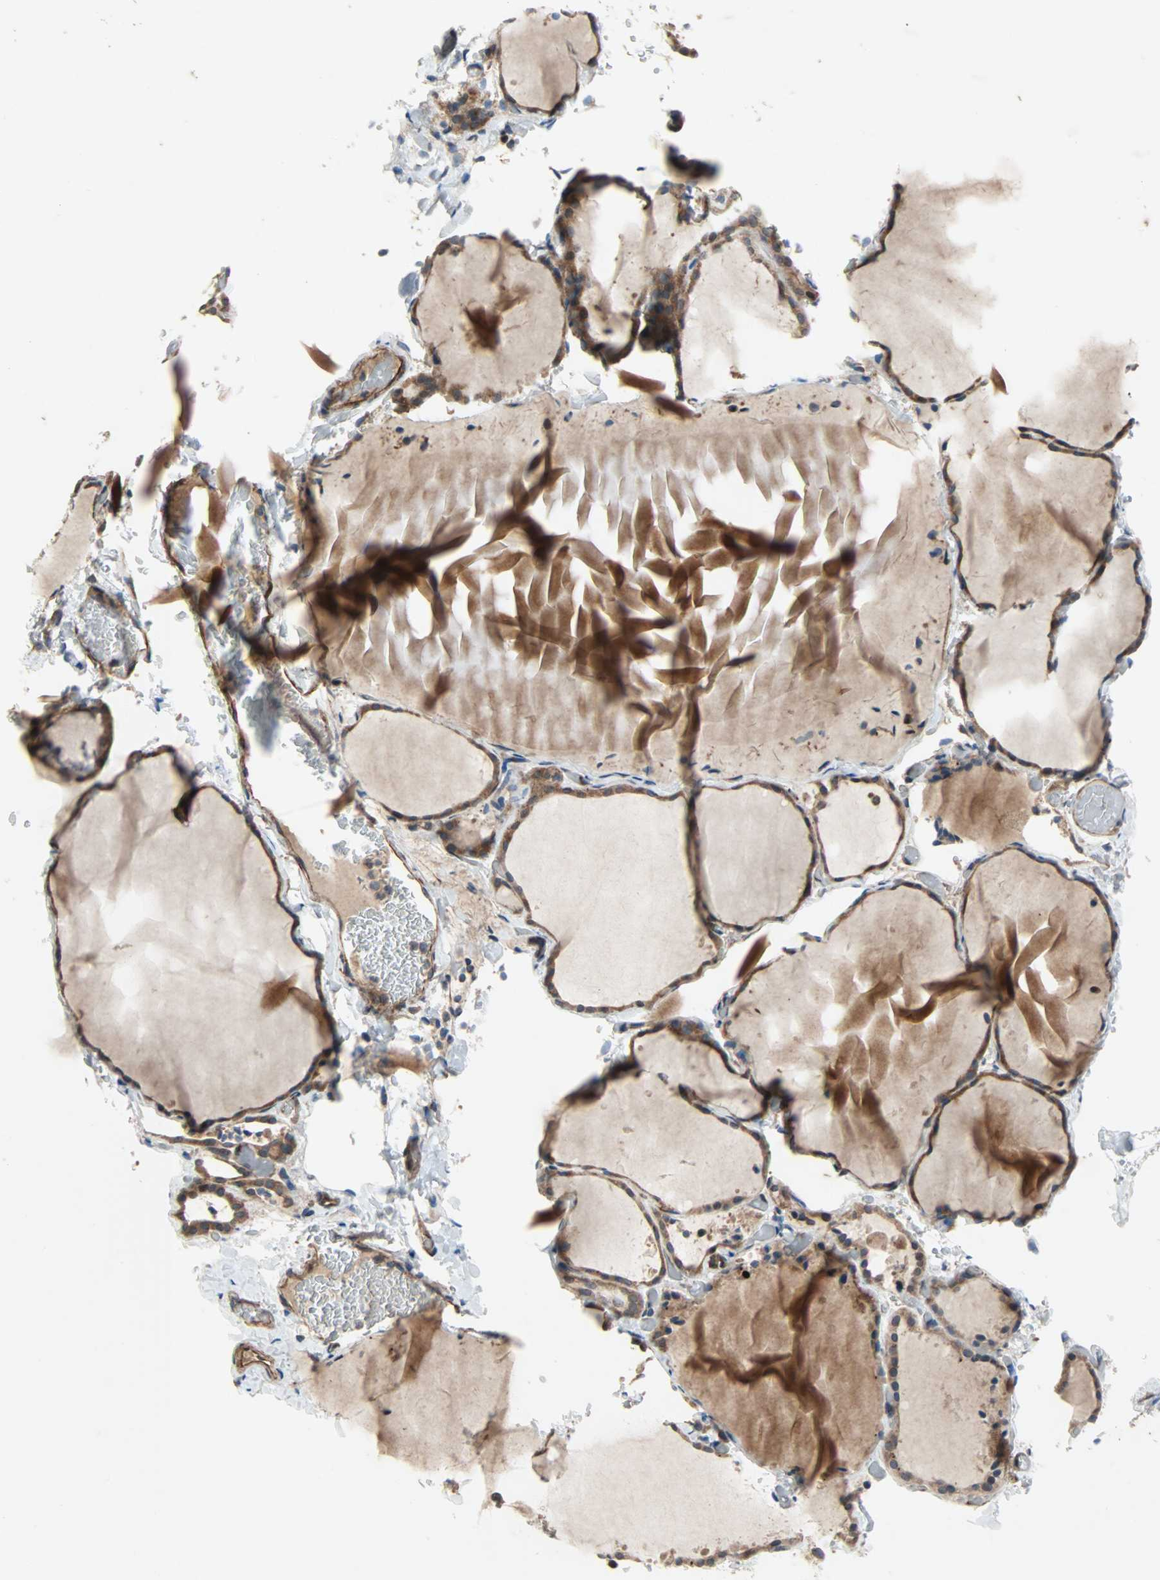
{"staining": {"intensity": "strong", "quantity": ">75%", "location": "cytoplasmic/membranous"}, "tissue": "thyroid gland", "cell_type": "Glandular cells", "image_type": "normal", "snomed": [{"axis": "morphology", "description": "Normal tissue, NOS"}, {"axis": "topography", "description": "Thyroid gland"}], "caption": "Protein analysis of normal thyroid gland reveals strong cytoplasmic/membranous expression in approximately >75% of glandular cells.", "gene": "XYLT1", "patient": {"sex": "female", "age": 22}}